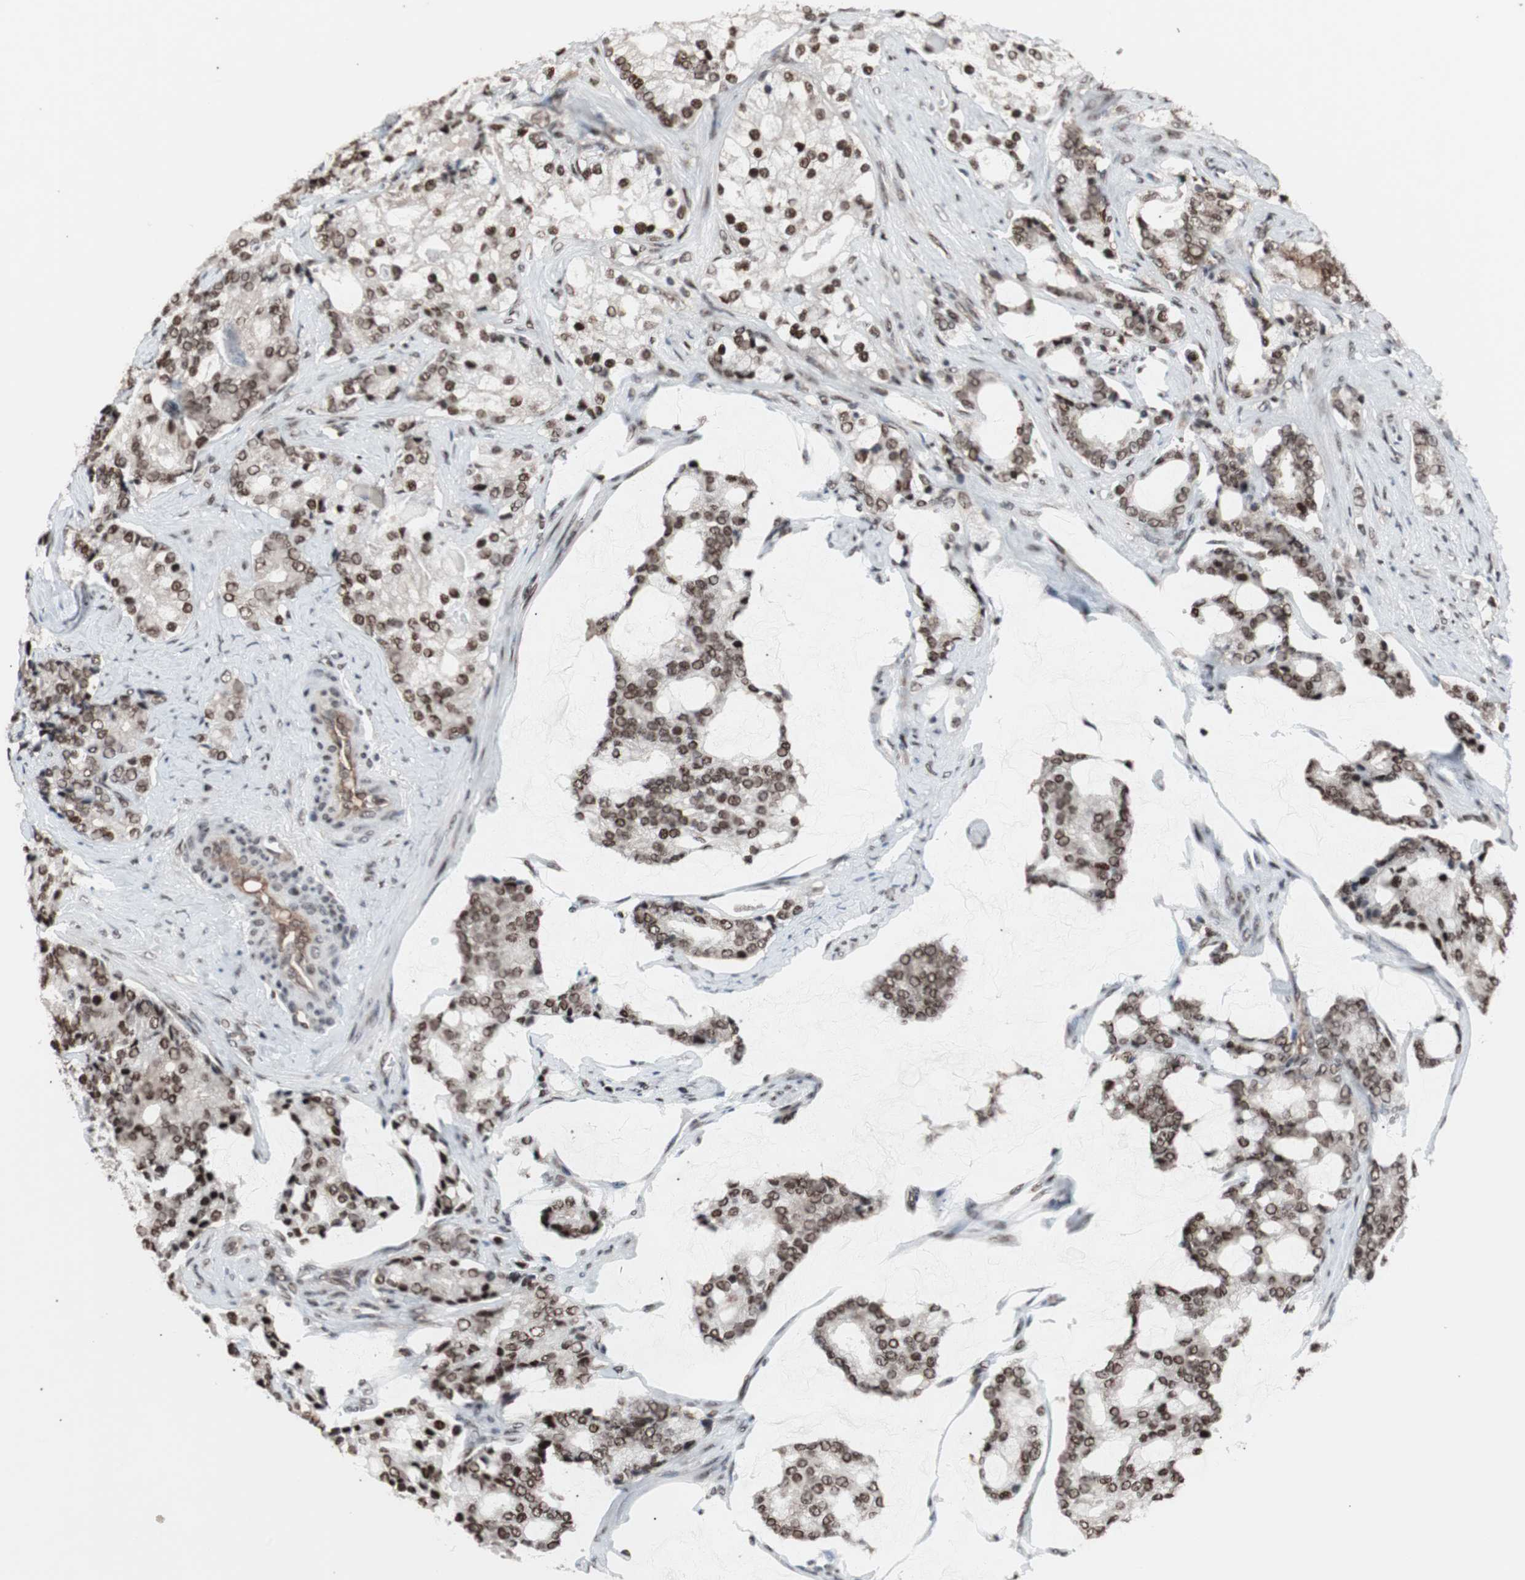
{"staining": {"intensity": "moderate", "quantity": ">75%", "location": "nuclear"}, "tissue": "prostate cancer", "cell_type": "Tumor cells", "image_type": "cancer", "snomed": [{"axis": "morphology", "description": "Adenocarcinoma, Low grade"}, {"axis": "topography", "description": "Prostate"}], "caption": "Protein expression analysis of human adenocarcinoma (low-grade) (prostate) reveals moderate nuclear expression in about >75% of tumor cells.", "gene": "POGZ", "patient": {"sex": "male", "age": 58}}